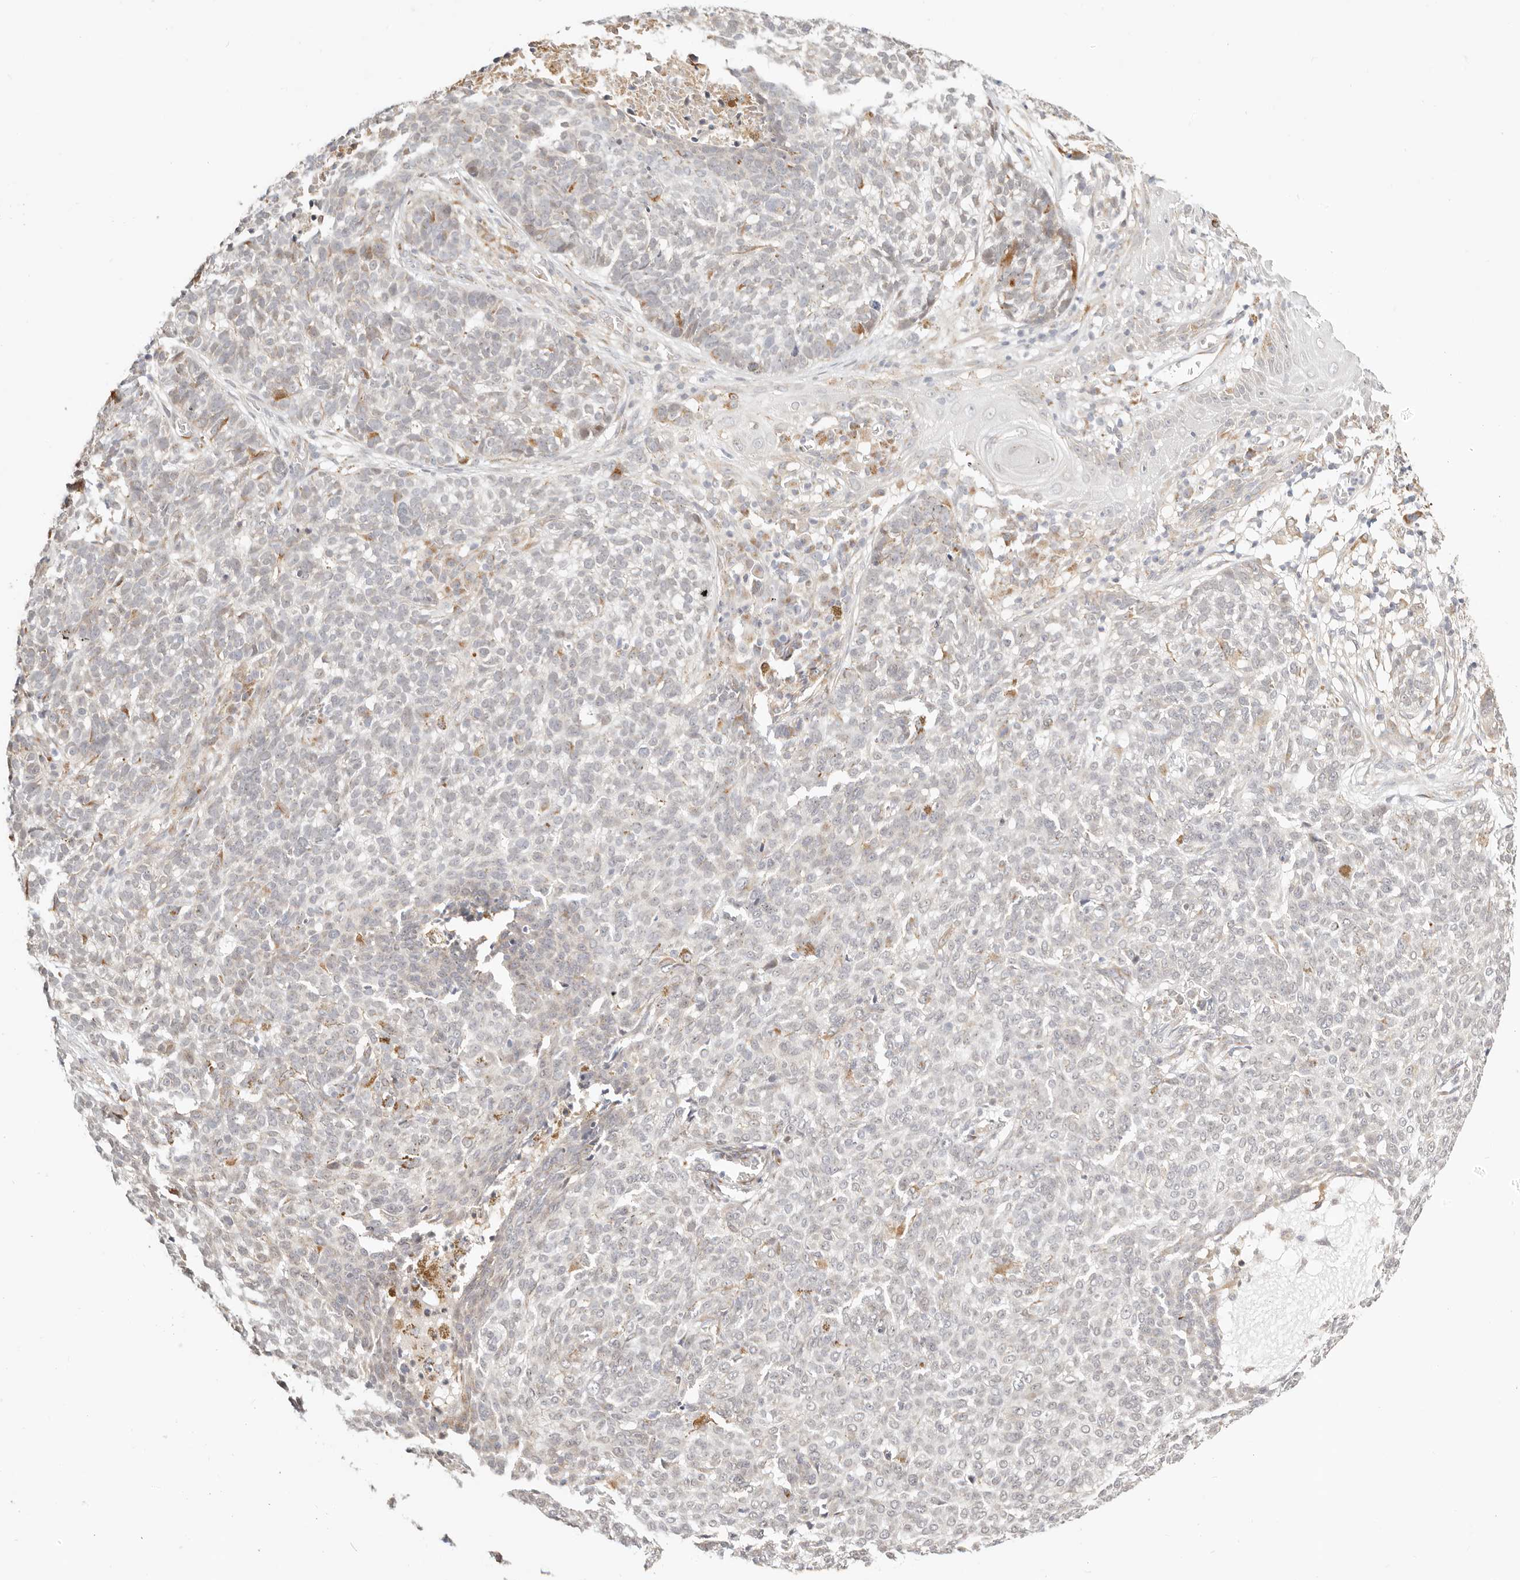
{"staining": {"intensity": "moderate", "quantity": "<25%", "location": "cytoplasmic/membranous"}, "tissue": "skin cancer", "cell_type": "Tumor cells", "image_type": "cancer", "snomed": [{"axis": "morphology", "description": "Basal cell carcinoma"}, {"axis": "topography", "description": "Skin"}], "caption": "This histopathology image shows IHC staining of human basal cell carcinoma (skin), with low moderate cytoplasmic/membranous positivity in approximately <25% of tumor cells.", "gene": "FAM20B", "patient": {"sex": "male", "age": 85}}